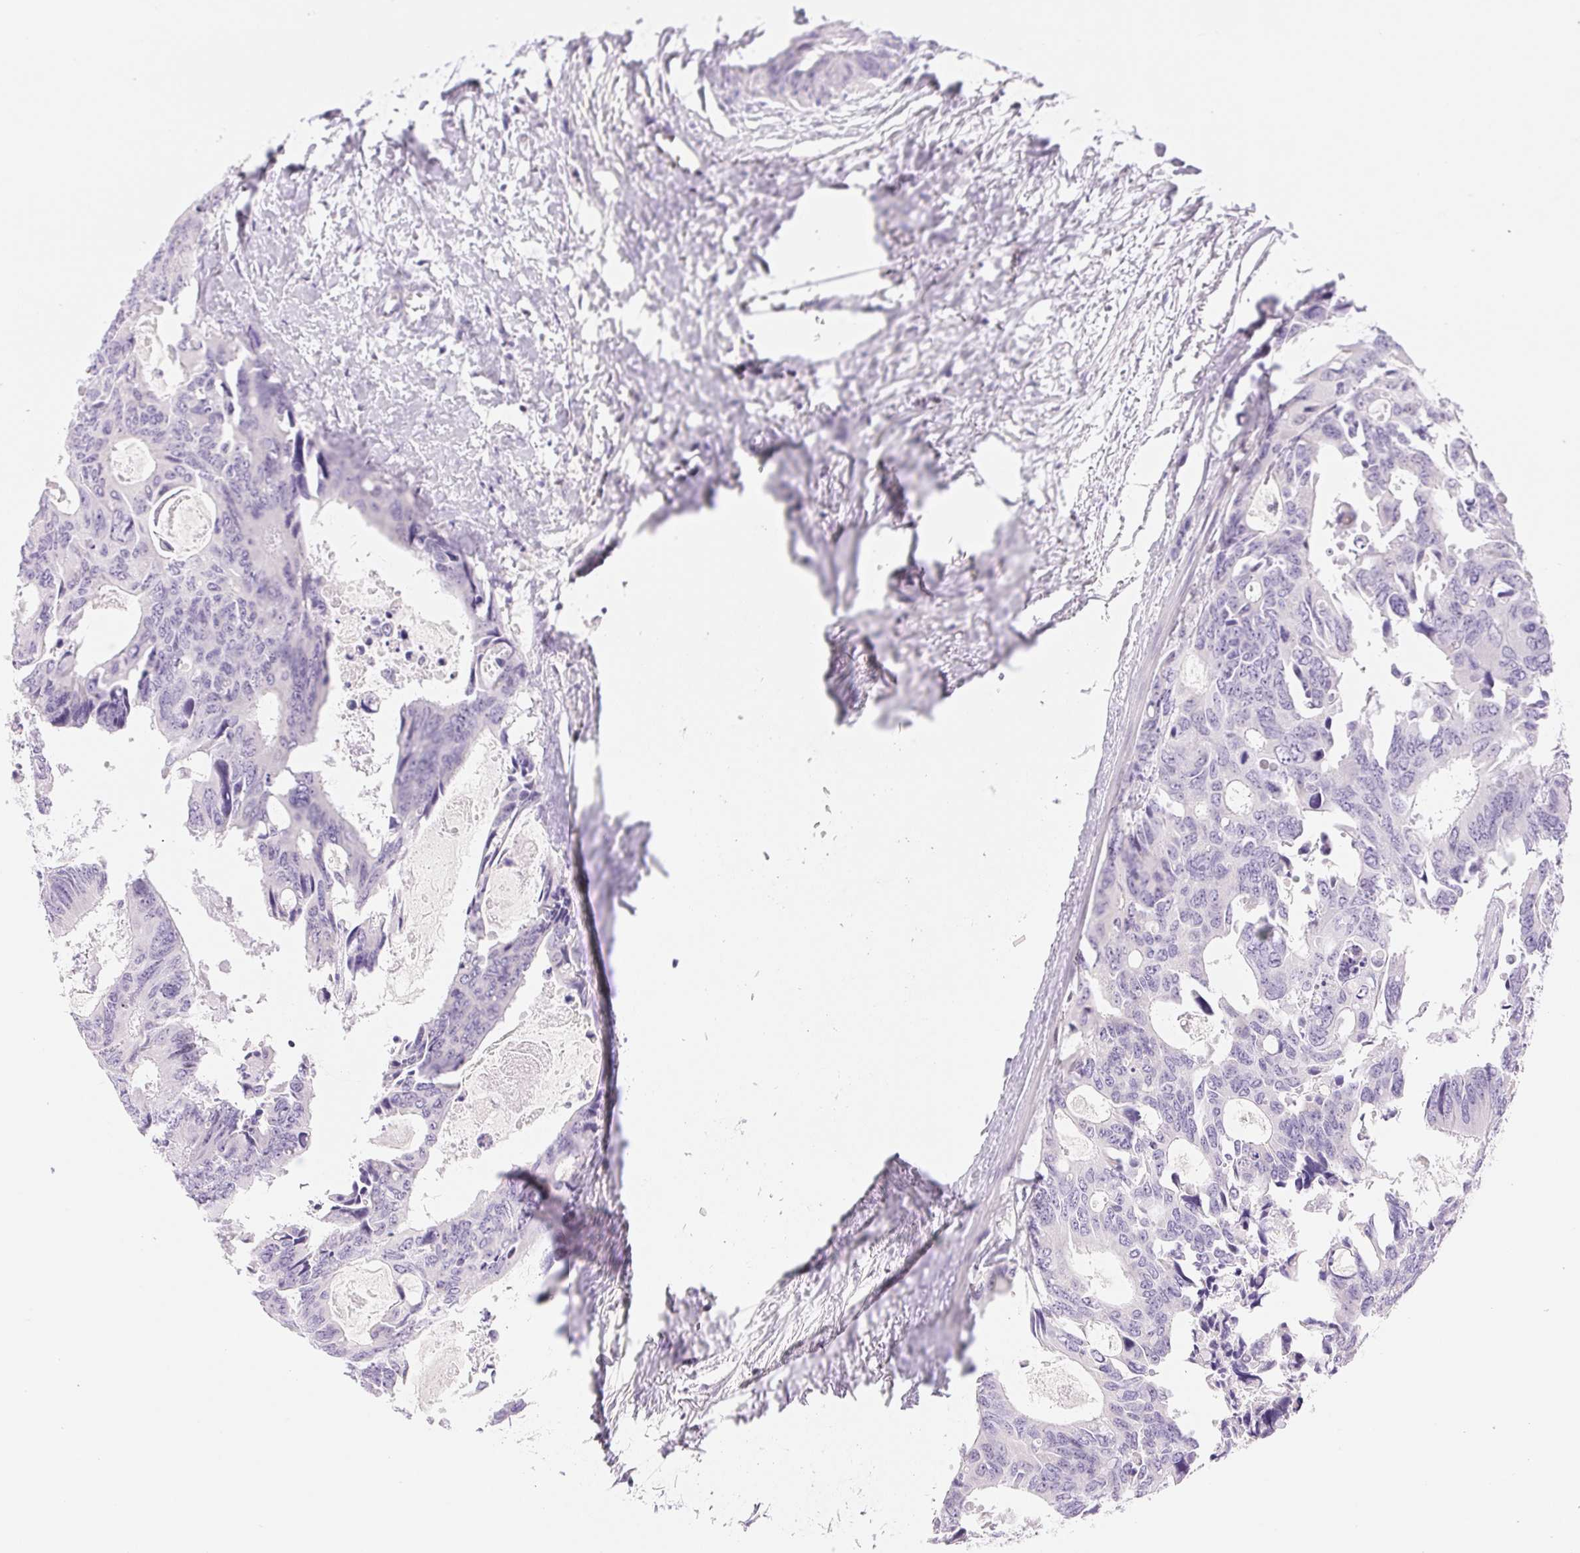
{"staining": {"intensity": "negative", "quantity": "none", "location": "none"}, "tissue": "colorectal cancer", "cell_type": "Tumor cells", "image_type": "cancer", "snomed": [{"axis": "morphology", "description": "Adenocarcinoma, NOS"}, {"axis": "topography", "description": "Rectum"}], "caption": "Photomicrograph shows no protein expression in tumor cells of colorectal cancer tissue. (DAB (3,3'-diaminobenzidine) IHC with hematoxylin counter stain).", "gene": "ASGR2", "patient": {"sex": "male", "age": 76}}